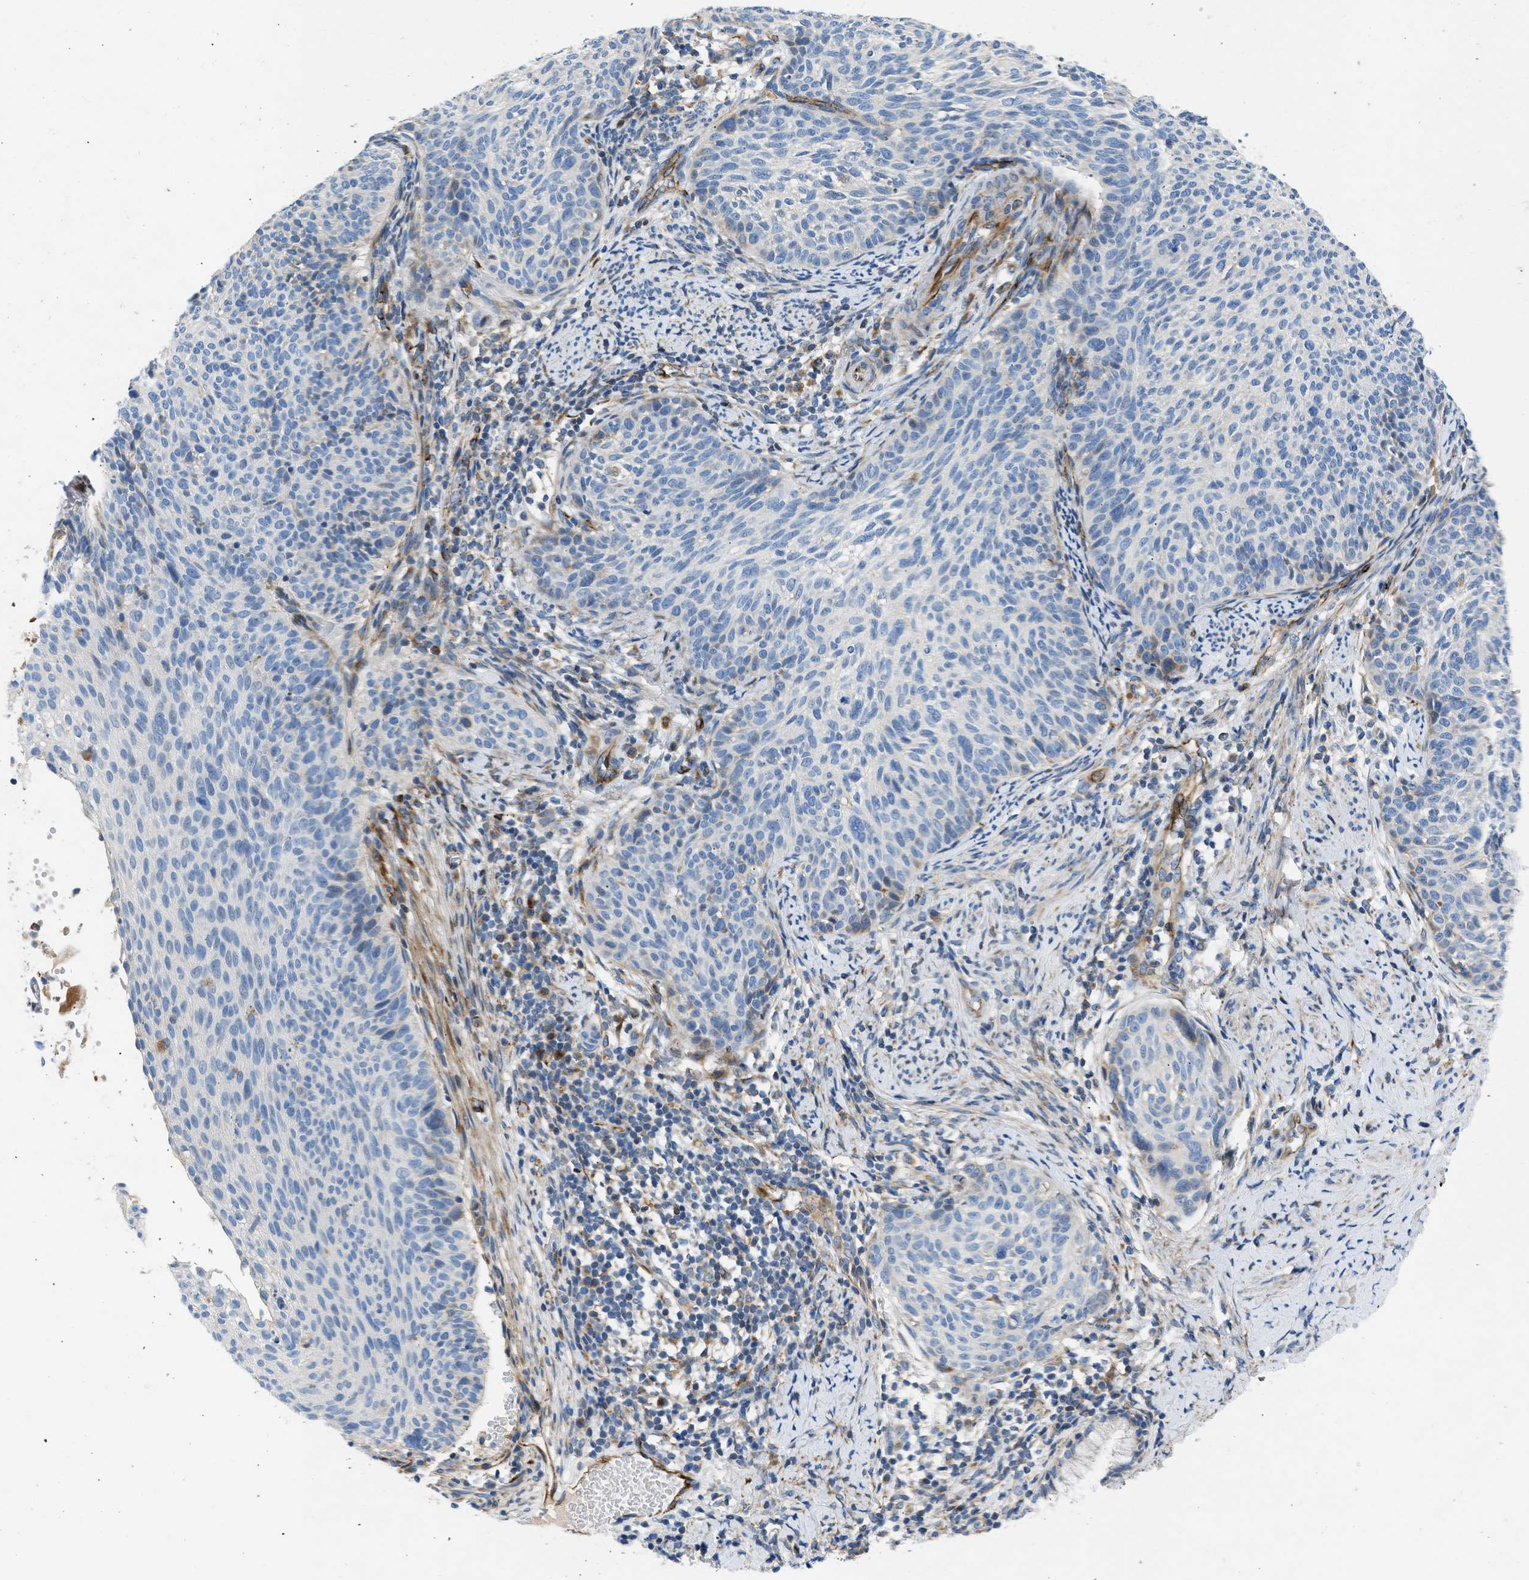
{"staining": {"intensity": "negative", "quantity": "none", "location": "none"}, "tissue": "cervical cancer", "cell_type": "Tumor cells", "image_type": "cancer", "snomed": [{"axis": "morphology", "description": "Squamous cell carcinoma, NOS"}, {"axis": "topography", "description": "Cervix"}], "caption": "Immunohistochemical staining of human squamous cell carcinoma (cervical) demonstrates no significant expression in tumor cells.", "gene": "ULK4", "patient": {"sex": "female", "age": 70}}